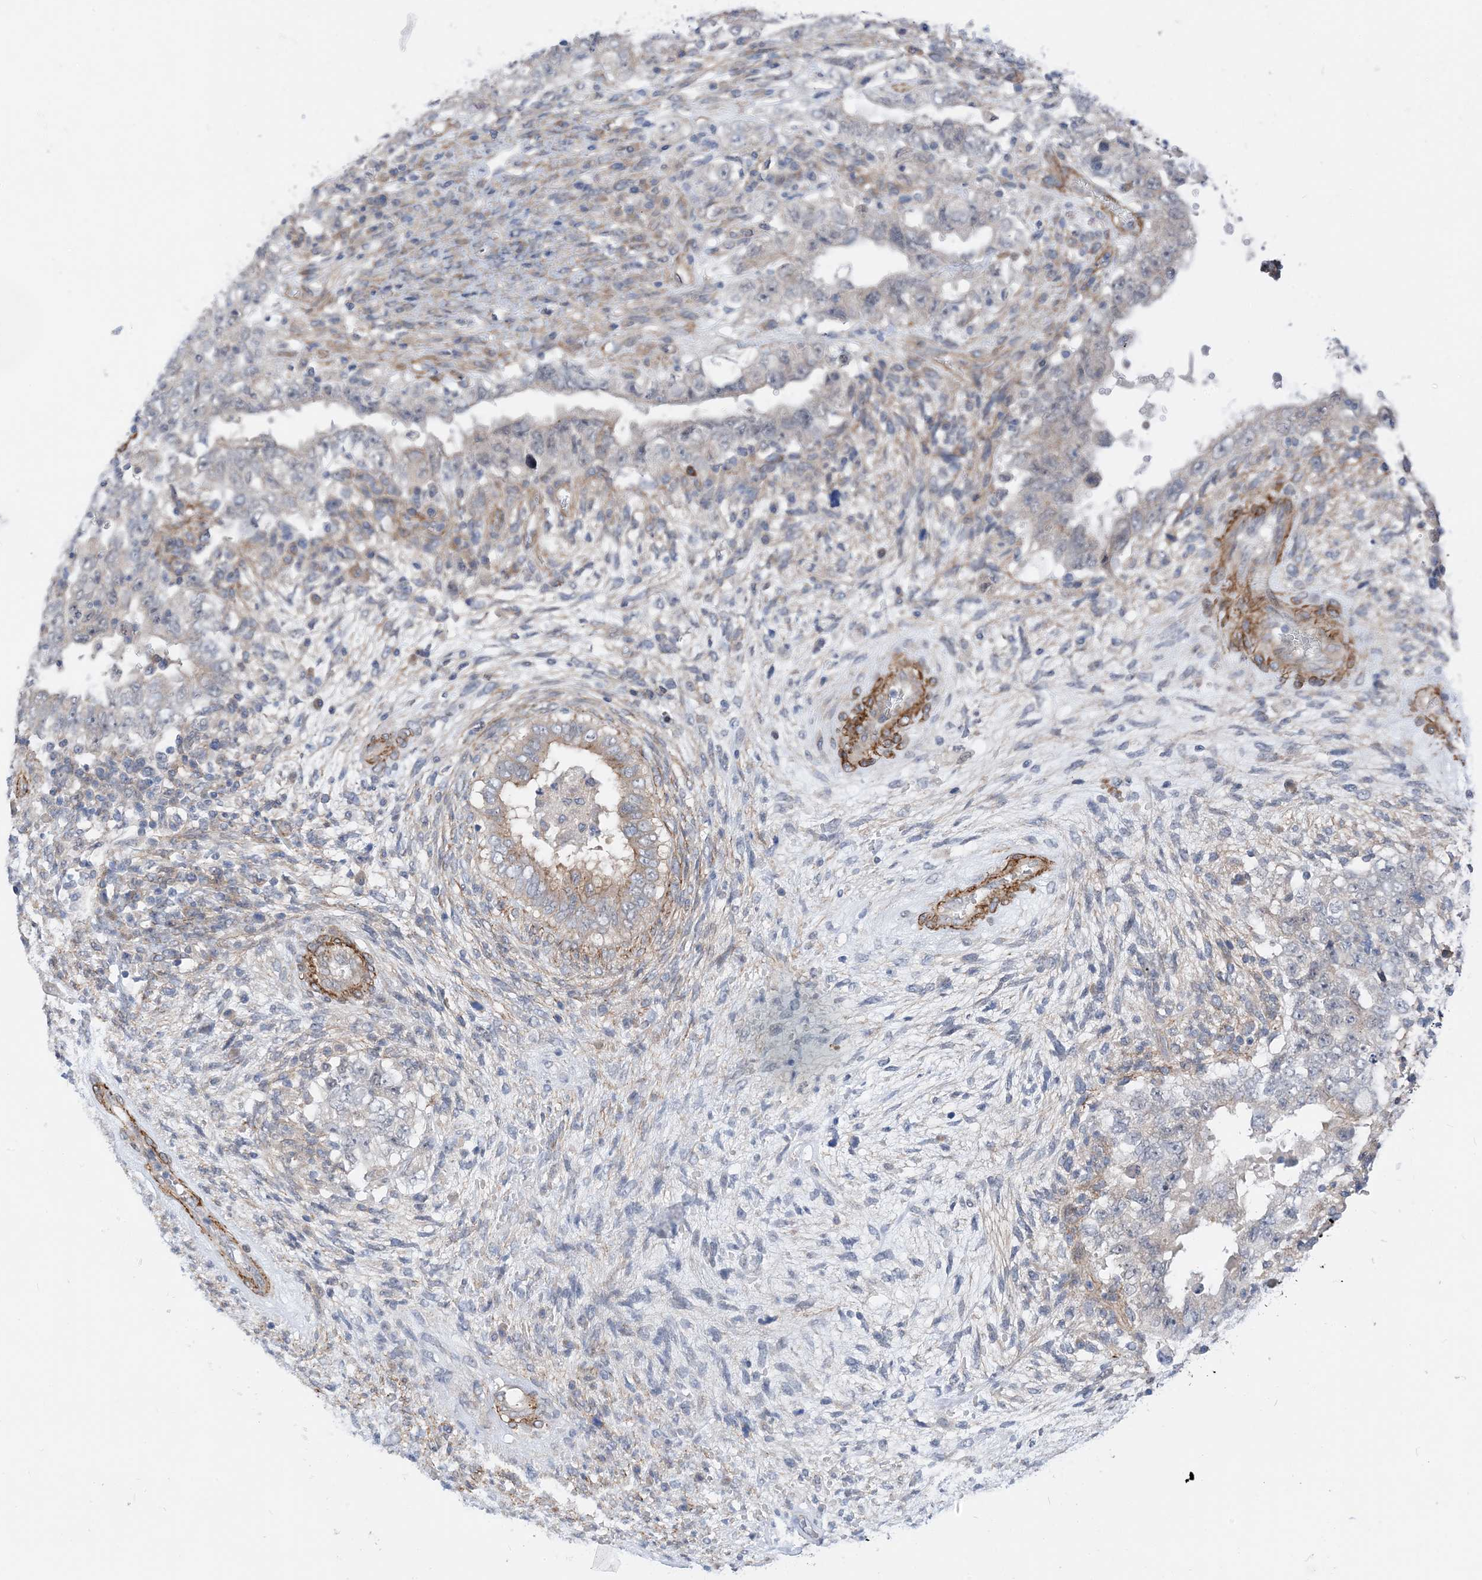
{"staining": {"intensity": "weak", "quantity": "<25%", "location": "cytoplasmic/membranous"}, "tissue": "testis cancer", "cell_type": "Tumor cells", "image_type": "cancer", "snomed": [{"axis": "morphology", "description": "Carcinoma, Embryonal, NOS"}, {"axis": "topography", "description": "Testis"}], "caption": "Immunohistochemistry (IHC) of embryonal carcinoma (testis) demonstrates no positivity in tumor cells.", "gene": "PLEKHA3", "patient": {"sex": "male", "age": 26}}